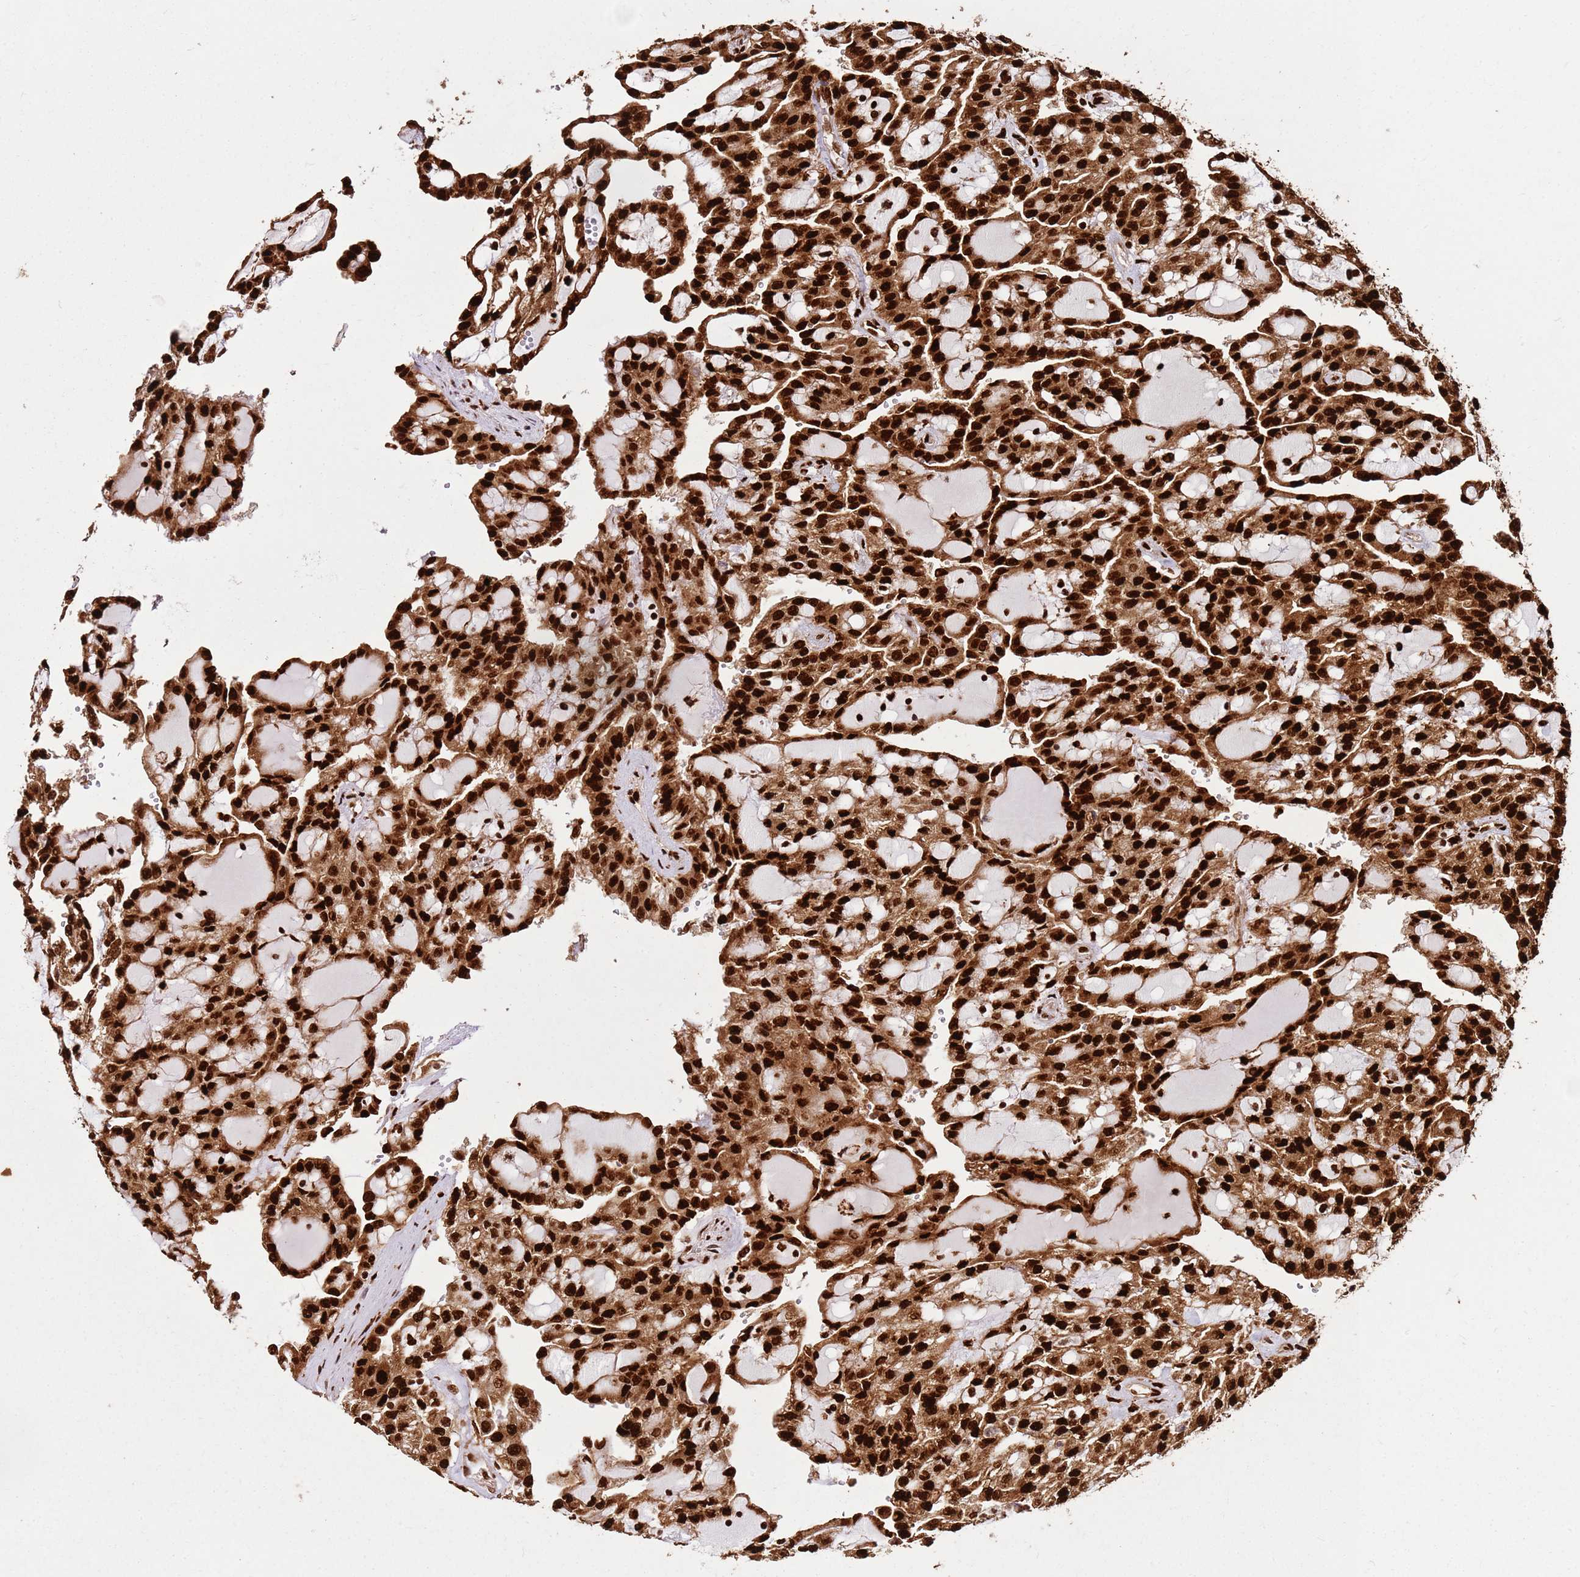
{"staining": {"intensity": "strong", "quantity": ">75%", "location": "cytoplasmic/membranous,nuclear"}, "tissue": "renal cancer", "cell_type": "Tumor cells", "image_type": "cancer", "snomed": [{"axis": "morphology", "description": "Adenocarcinoma, NOS"}, {"axis": "topography", "description": "Kidney"}], "caption": "Protein expression analysis of human adenocarcinoma (renal) reveals strong cytoplasmic/membranous and nuclear expression in approximately >75% of tumor cells.", "gene": "HNRNPAB", "patient": {"sex": "male", "age": 63}}